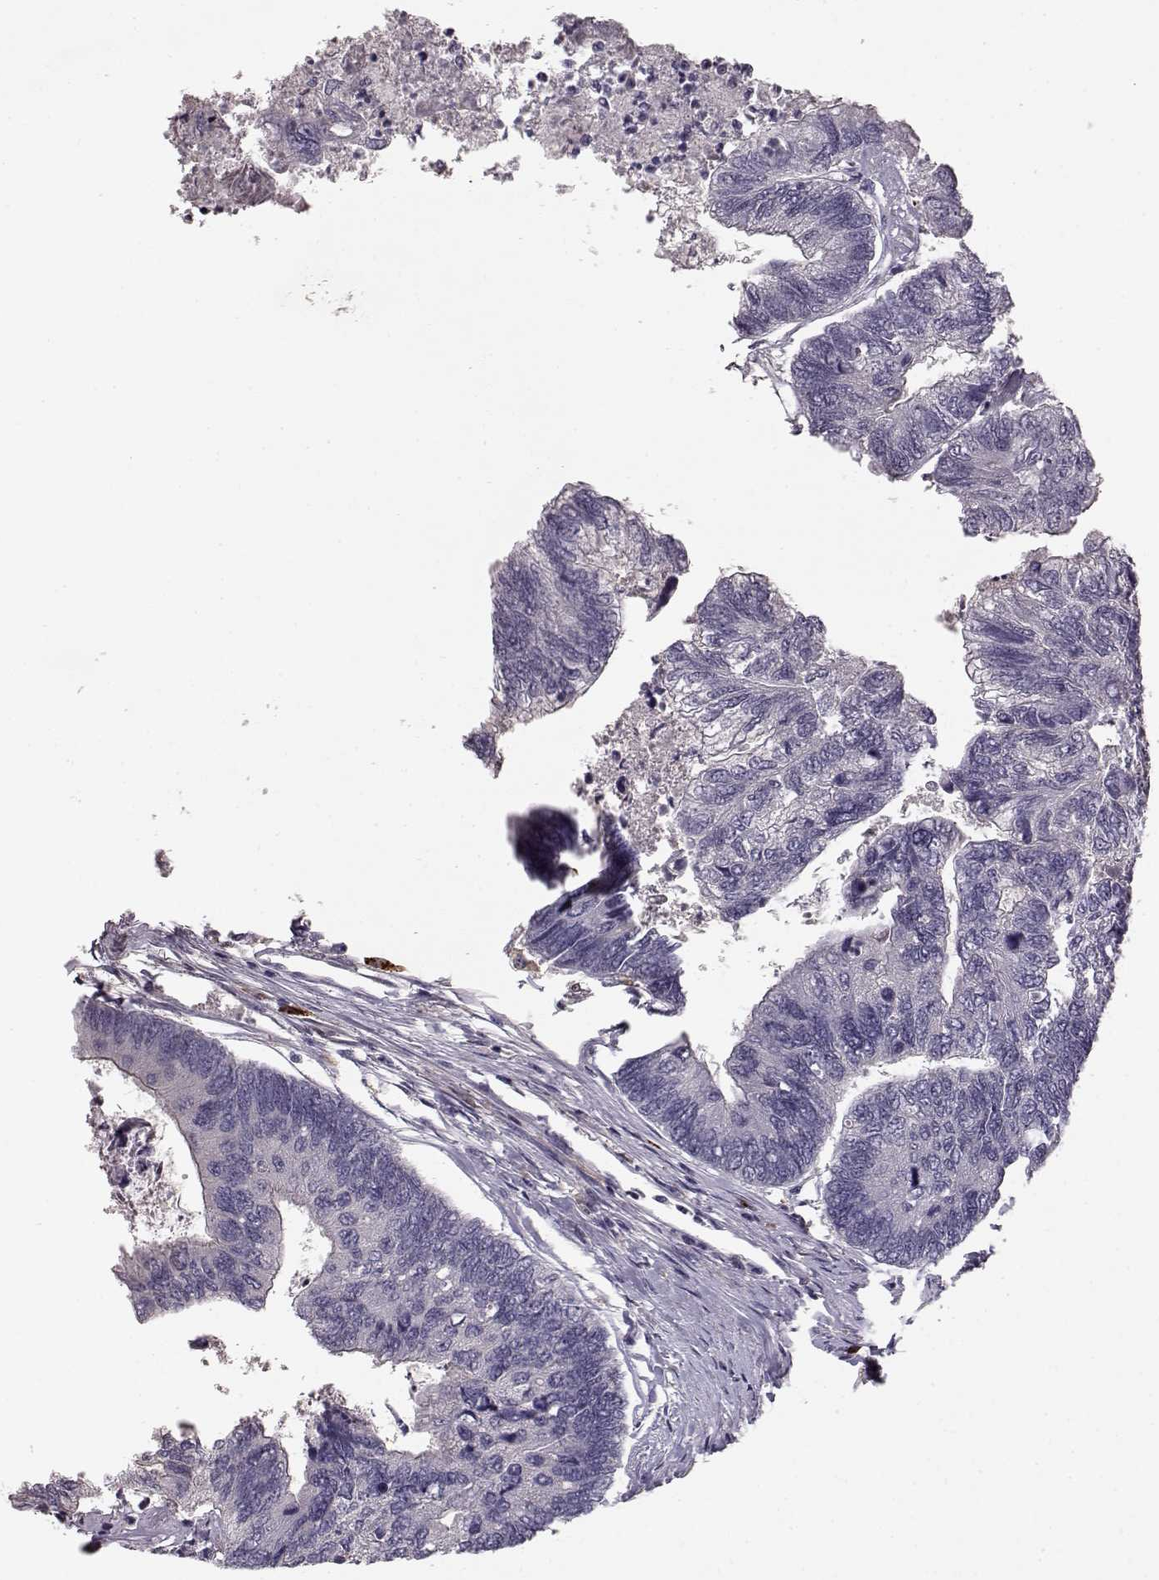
{"staining": {"intensity": "negative", "quantity": "none", "location": "none"}, "tissue": "colorectal cancer", "cell_type": "Tumor cells", "image_type": "cancer", "snomed": [{"axis": "morphology", "description": "Adenocarcinoma, NOS"}, {"axis": "topography", "description": "Colon"}], "caption": "Immunohistochemical staining of human colorectal cancer displays no significant expression in tumor cells.", "gene": "CCNF", "patient": {"sex": "female", "age": 67}}